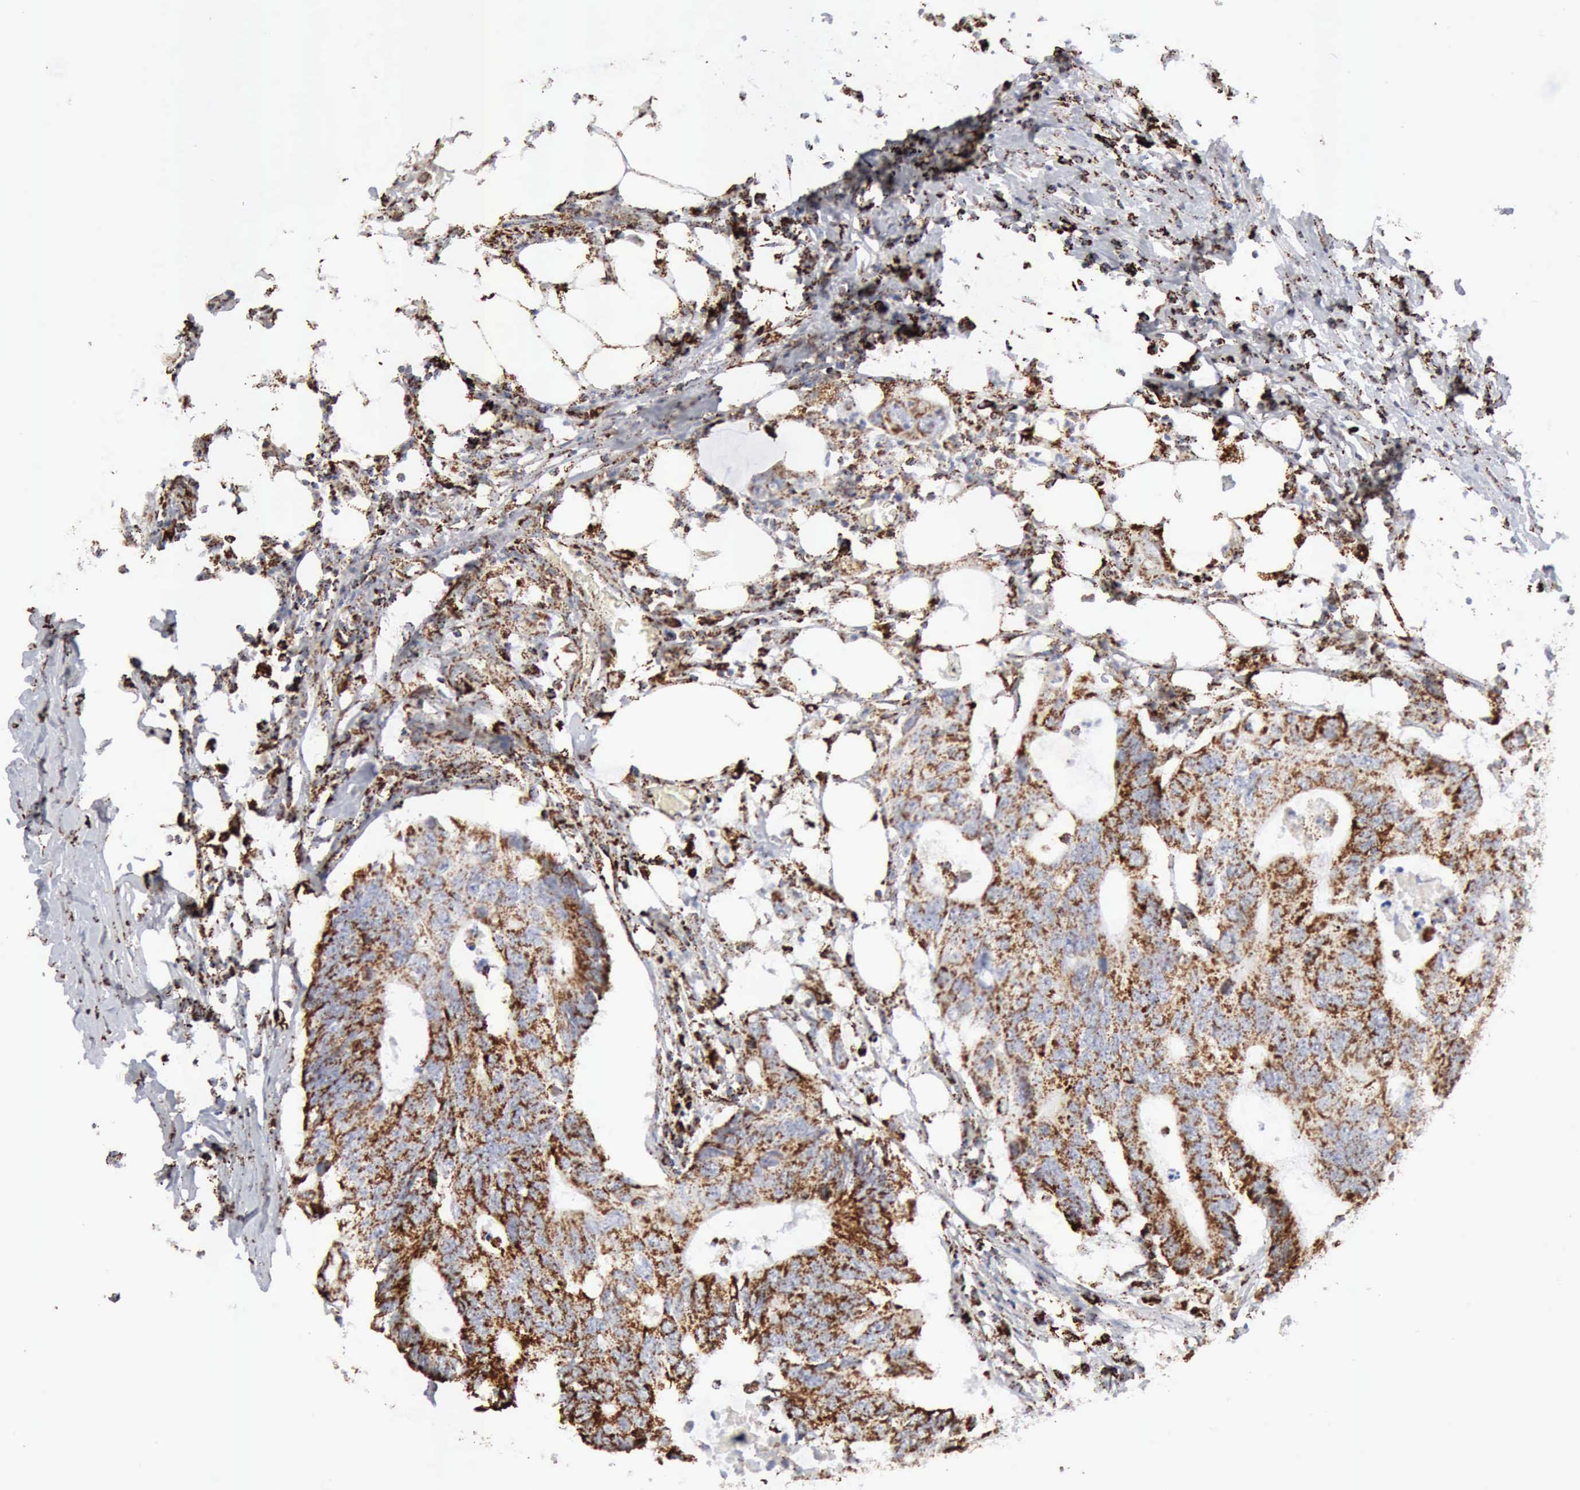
{"staining": {"intensity": "strong", "quantity": ">75%", "location": "cytoplasmic/membranous"}, "tissue": "colorectal cancer", "cell_type": "Tumor cells", "image_type": "cancer", "snomed": [{"axis": "morphology", "description": "Adenocarcinoma, NOS"}, {"axis": "topography", "description": "Colon"}], "caption": "This is an image of immunohistochemistry staining of colorectal cancer, which shows strong staining in the cytoplasmic/membranous of tumor cells.", "gene": "ACO2", "patient": {"sex": "male", "age": 71}}